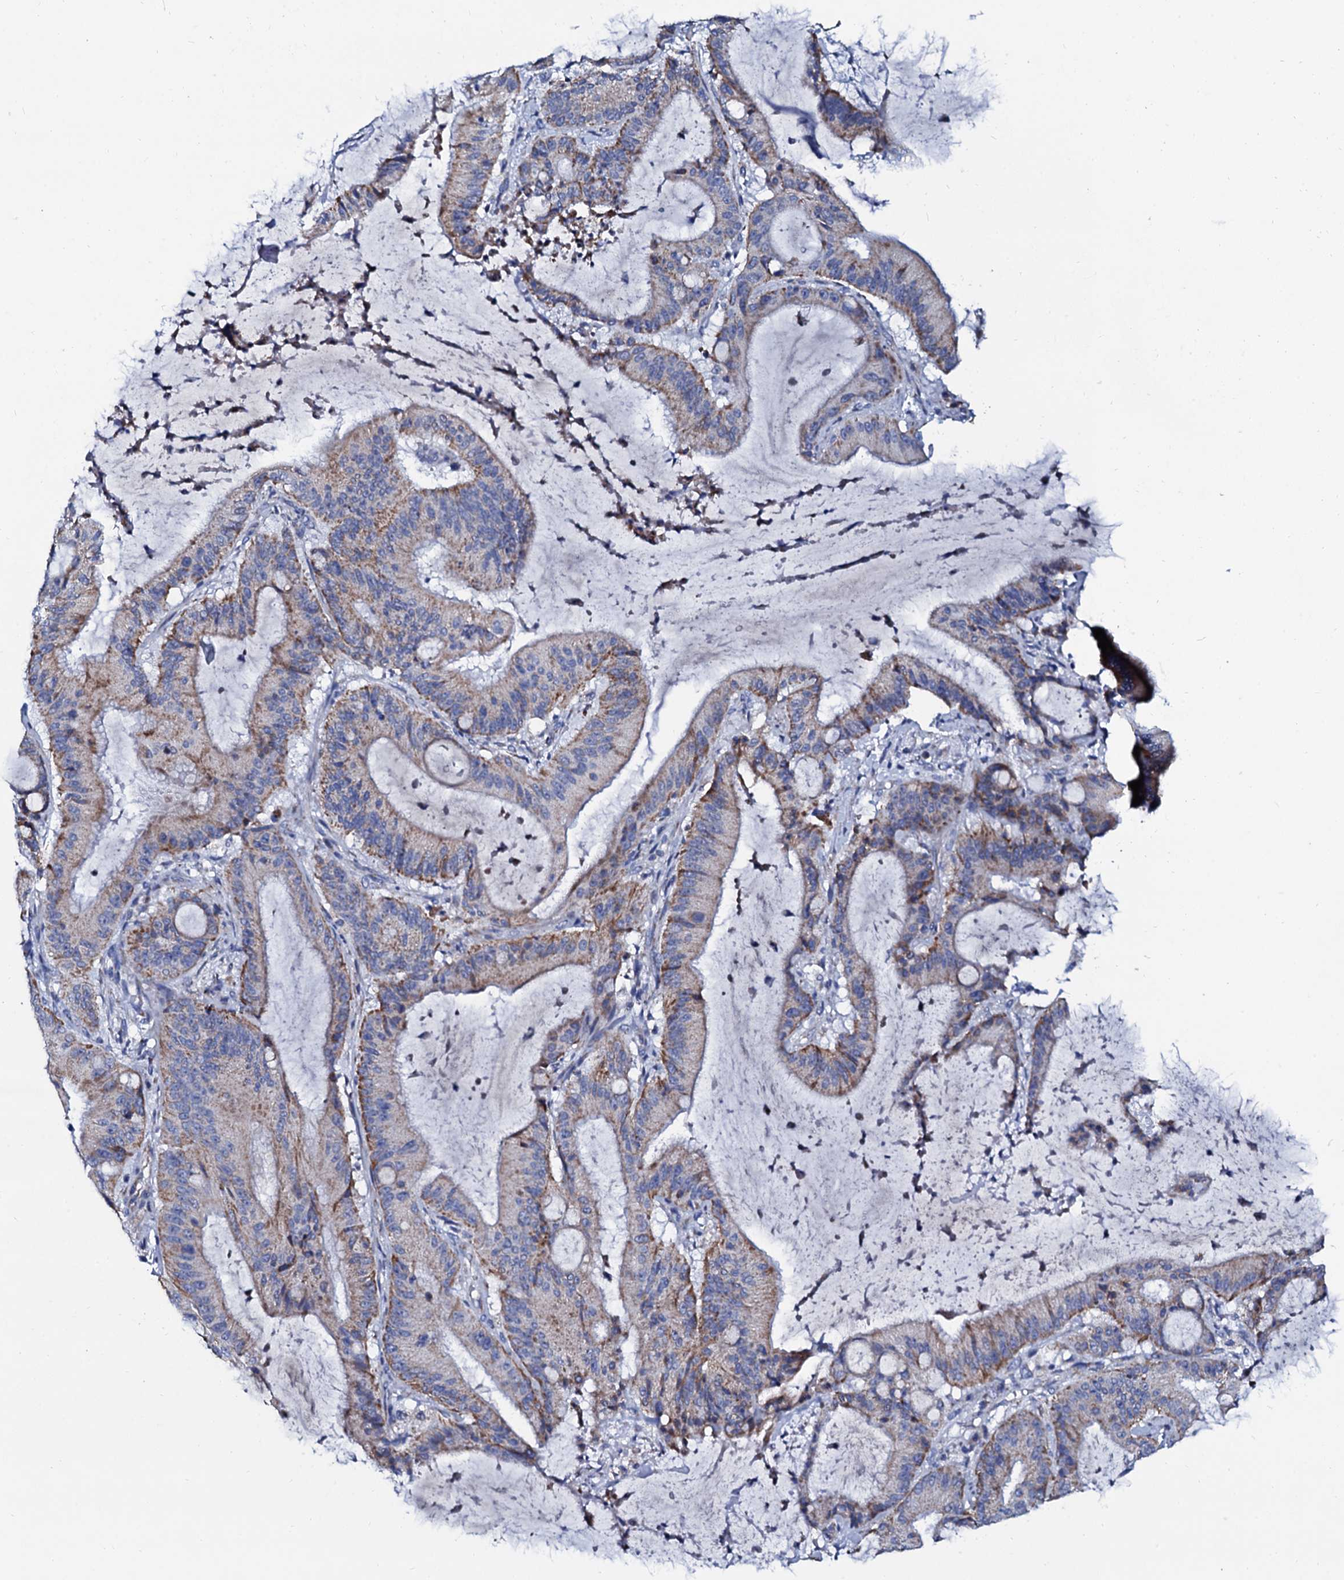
{"staining": {"intensity": "moderate", "quantity": "25%-75%", "location": "cytoplasmic/membranous"}, "tissue": "liver cancer", "cell_type": "Tumor cells", "image_type": "cancer", "snomed": [{"axis": "morphology", "description": "Normal tissue, NOS"}, {"axis": "morphology", "description": "Cholangiocarcinoma"}, {"axis": "topography", "description": "Liver"}, {"axis": "topography", "description": "Peripheral nerve tissue"}], "caption": "A brown stain highlights moderate cytoplasmic/membranous staining of a protein in liver cholangiocarcinoma tumor cells. The protein is stained brown, and the nuclei are stained in blue (DAB IHC with brightfield microscopy, high magnification).", "gene": "SLC37A4", "patient": {"sex": "female", "age": 73}}